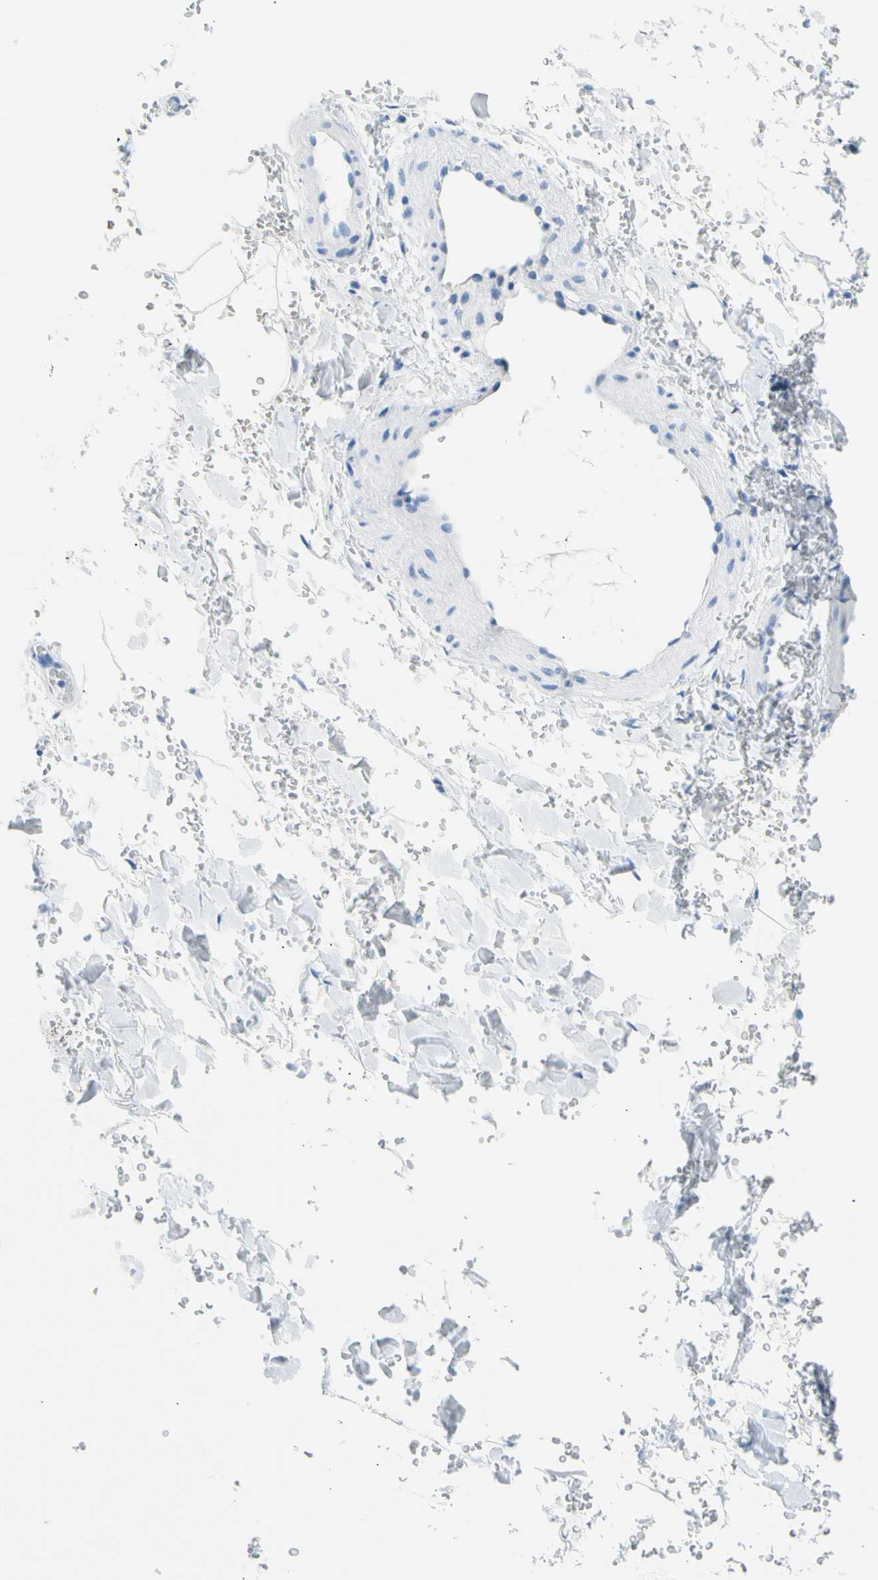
{"staining": {"intensity": "negative", "quantity": "none", "location": "none"}, "tissue": "adipose tissue", "cell_type": "Adipocytes", "image_type": "normal", "snomed": [{"axis": "morphology", "description": "Normal tissue, NOS"}, {"axis": "morphology", "description": "Carcinoma, NOS"}, {"axis": "topography", "description": "Pancreas"}, {"axis": "topography", "description": "Peripheral nerve tissue"}], "caption": "Immunohistochemical staining of normal human adipose tissue reveals no significant expression in adipocytes. (Immunohistochemistry, brightfield microscopy, high magnification).", "gene": "CEL", "patient": {"sex": "female", "age": 29}}